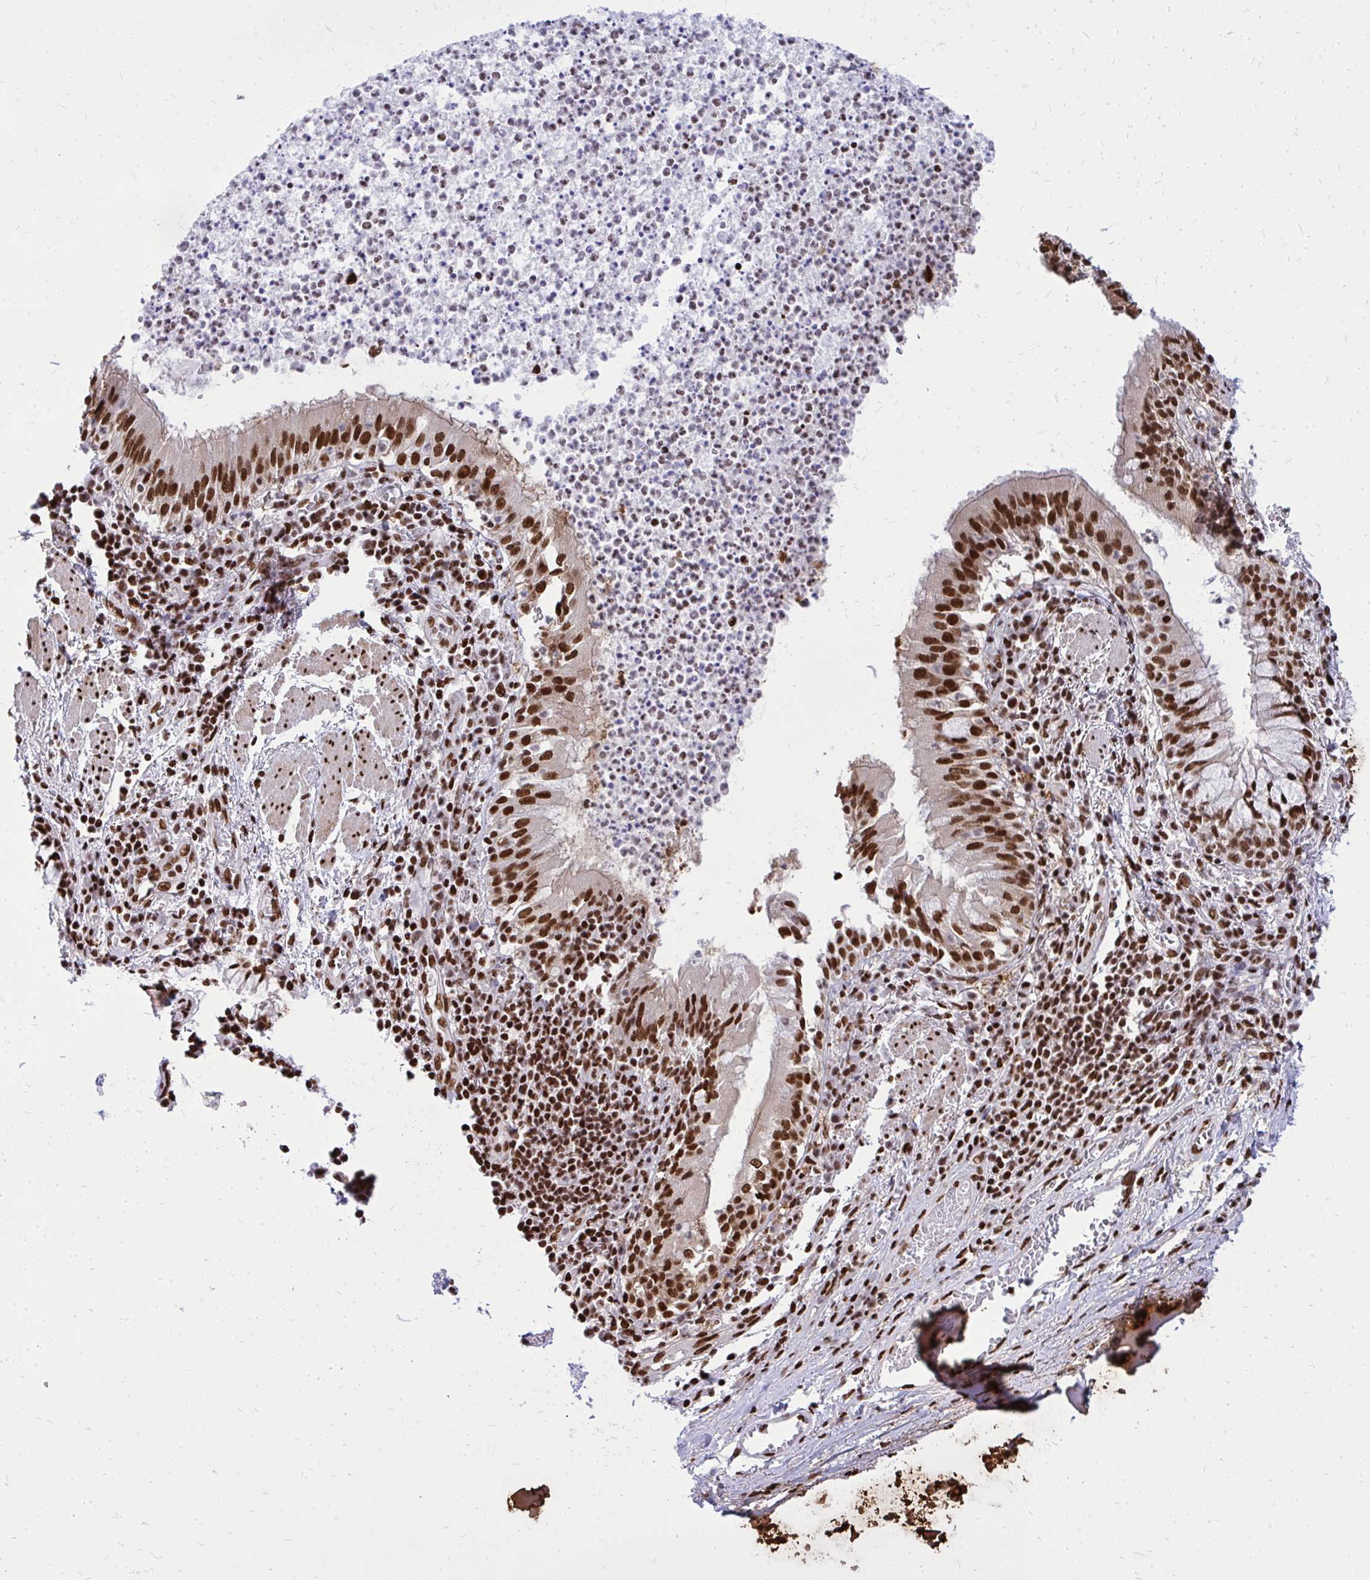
{"staining": {"intensity": "strong", "quantity": ">75%", "location": "nuclear"}, "tissue": "bronchus", "cell_type": "Respiratory epithelial cells", "image_type": "normal", "snomed": [{"axis": "morphology", "description": "Normal tissue, NOS"}, {"axis": "topography", "description": "Lymph node"}, {"axis": "topography", "description": "Bronchus"}], "caption": "Strong nuclear protein expression is identified in approximately >75% of respiratory epithelial cells in bronchus. (Brightfield microscopy of DAB IHC at high magnification).", "gene": "TBL1Y", "patient": {"sex": "male", "age": 56}}